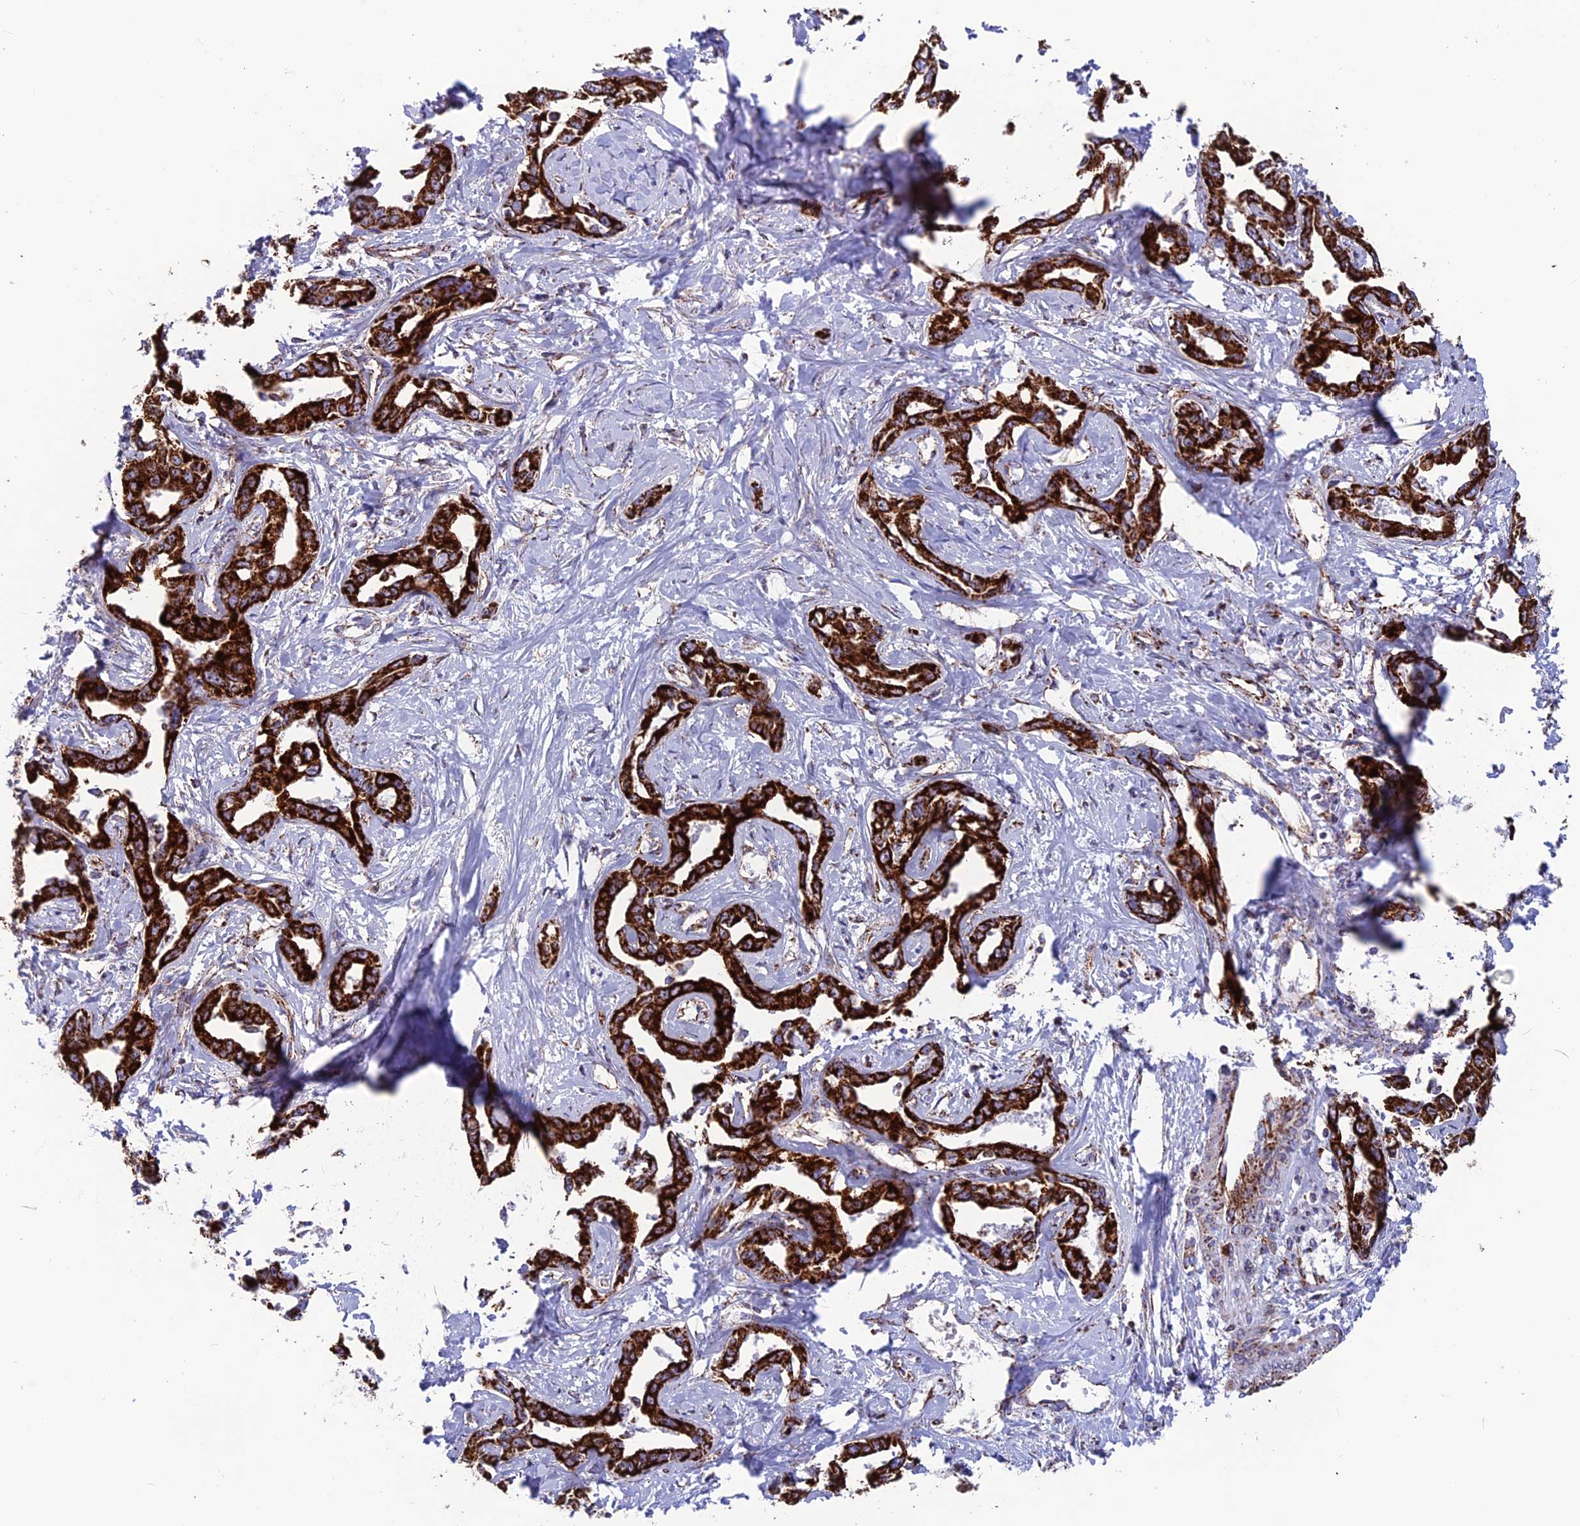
{"staining": {"intensity": "strong", "quantity": ">75%", "location": "cytoplasmic/membranous"}, "tissue": "liver cancer", "cell_type": "Tumor cells", "image_type": "cancer", "snomed": [{"axis": "morphology", "description": "Cholangiocarcinoma"}, {"axis": "topography", "description": "Liver"}], "caption": "About >75% of tumor cells in liver cholangiocarcinoma display strong cytoplasmic/membranous protein staining as visualized by brown immunohistochemical staining.", "gene": "MRPS18B", "patient": {"sex": "male", "age": 59}}